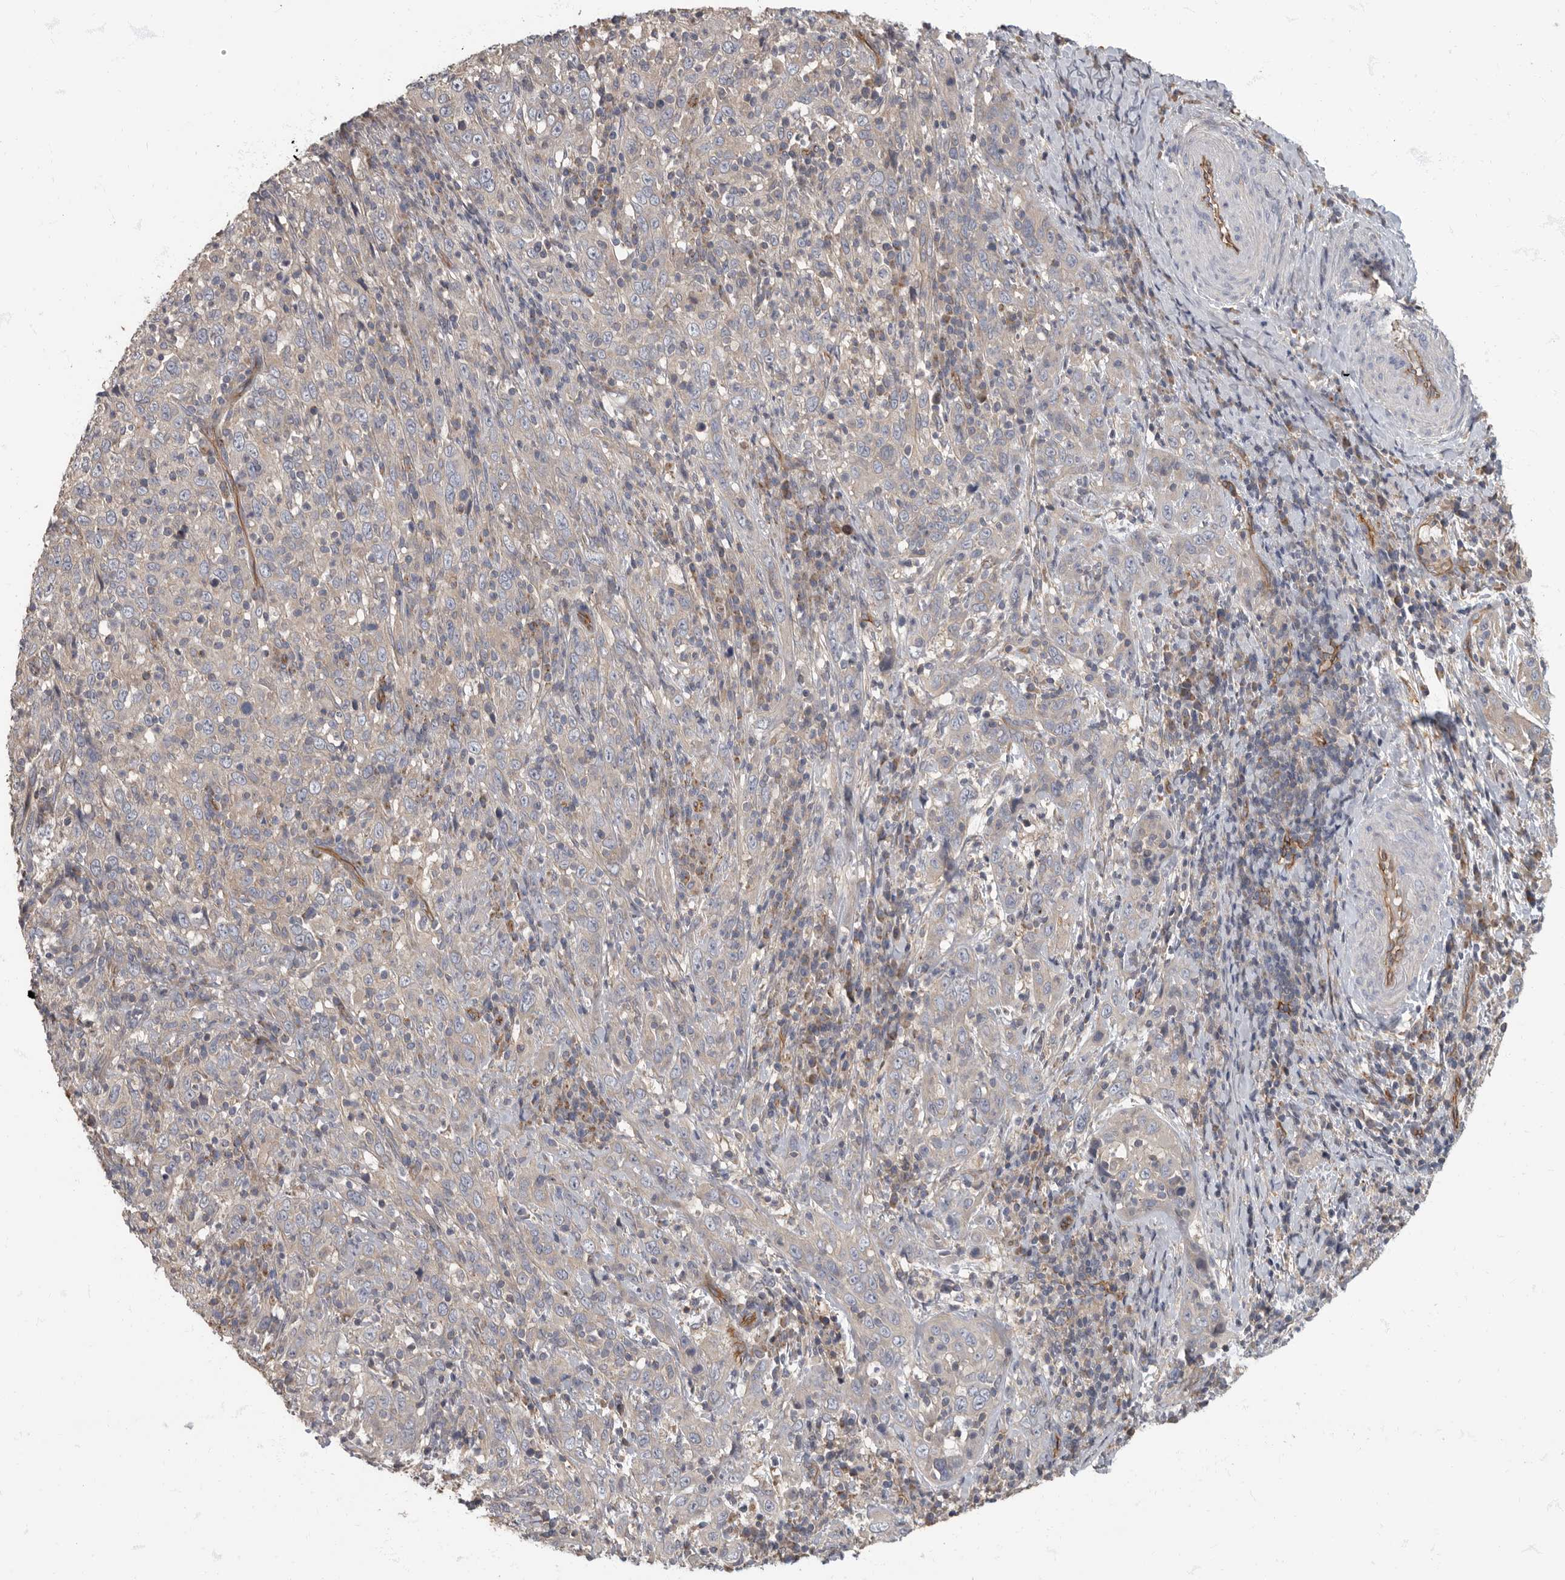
{"staining": {"intensity": "negative", "quantity": "none", "location": "none"}, "tissue": "cervical cancer", "cell_type": "Tumor cells", "image_type": "cancer", "snomed": [{"axis": "morphology", "description": "Squamous cell carcinoma, NOS"}, {"axis": "topography", "description": "Cervix"}], "caption": "A histopathology image of cervical squamous cell carcinoma stained for a protein shows no brown staining in tumor cells. (DAB IHC with hematoxylin counter stain).", "gene": "PDK1", "patient": {"sex": "female", "age": 46}}